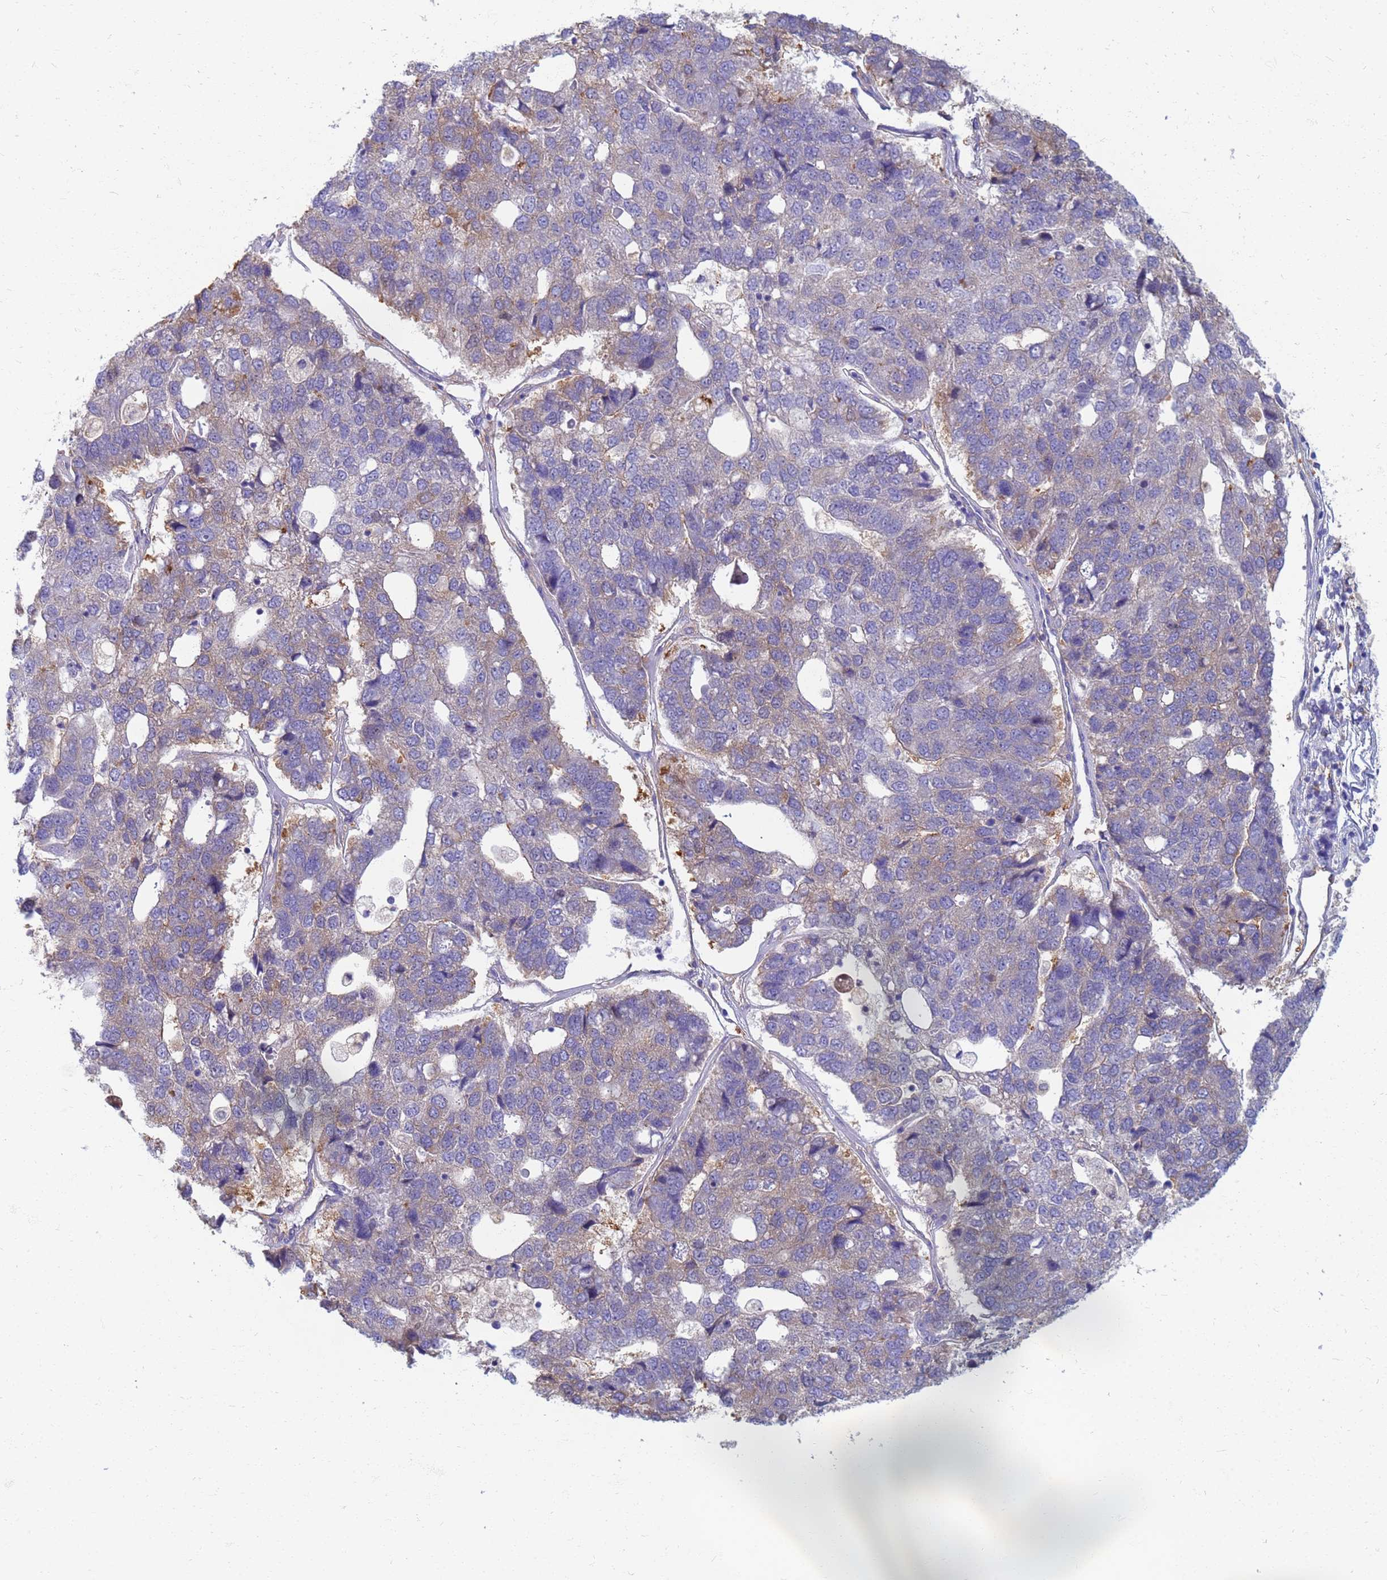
{"staining": {"intensity": "weak", "quantity": "<25%", "location": "cytoplasmic/membranous"}, "tissue": "pancreatic cancer", "cell_type": "Tumor cells", "image_type": "cancer", "snomed": [{"axis": "morphology", "description": "Adenocarcinoma, NOS"}, {"axis": "topography", "description": "Pancreas"}], "caption": "Pancreatic adenocarcinoma stained for a protein using immunohistochemistry (IHC) demonstrates no staining tumor cells.", "gene": "EEA1", "patient": {"sex": "female", "age": 61}}